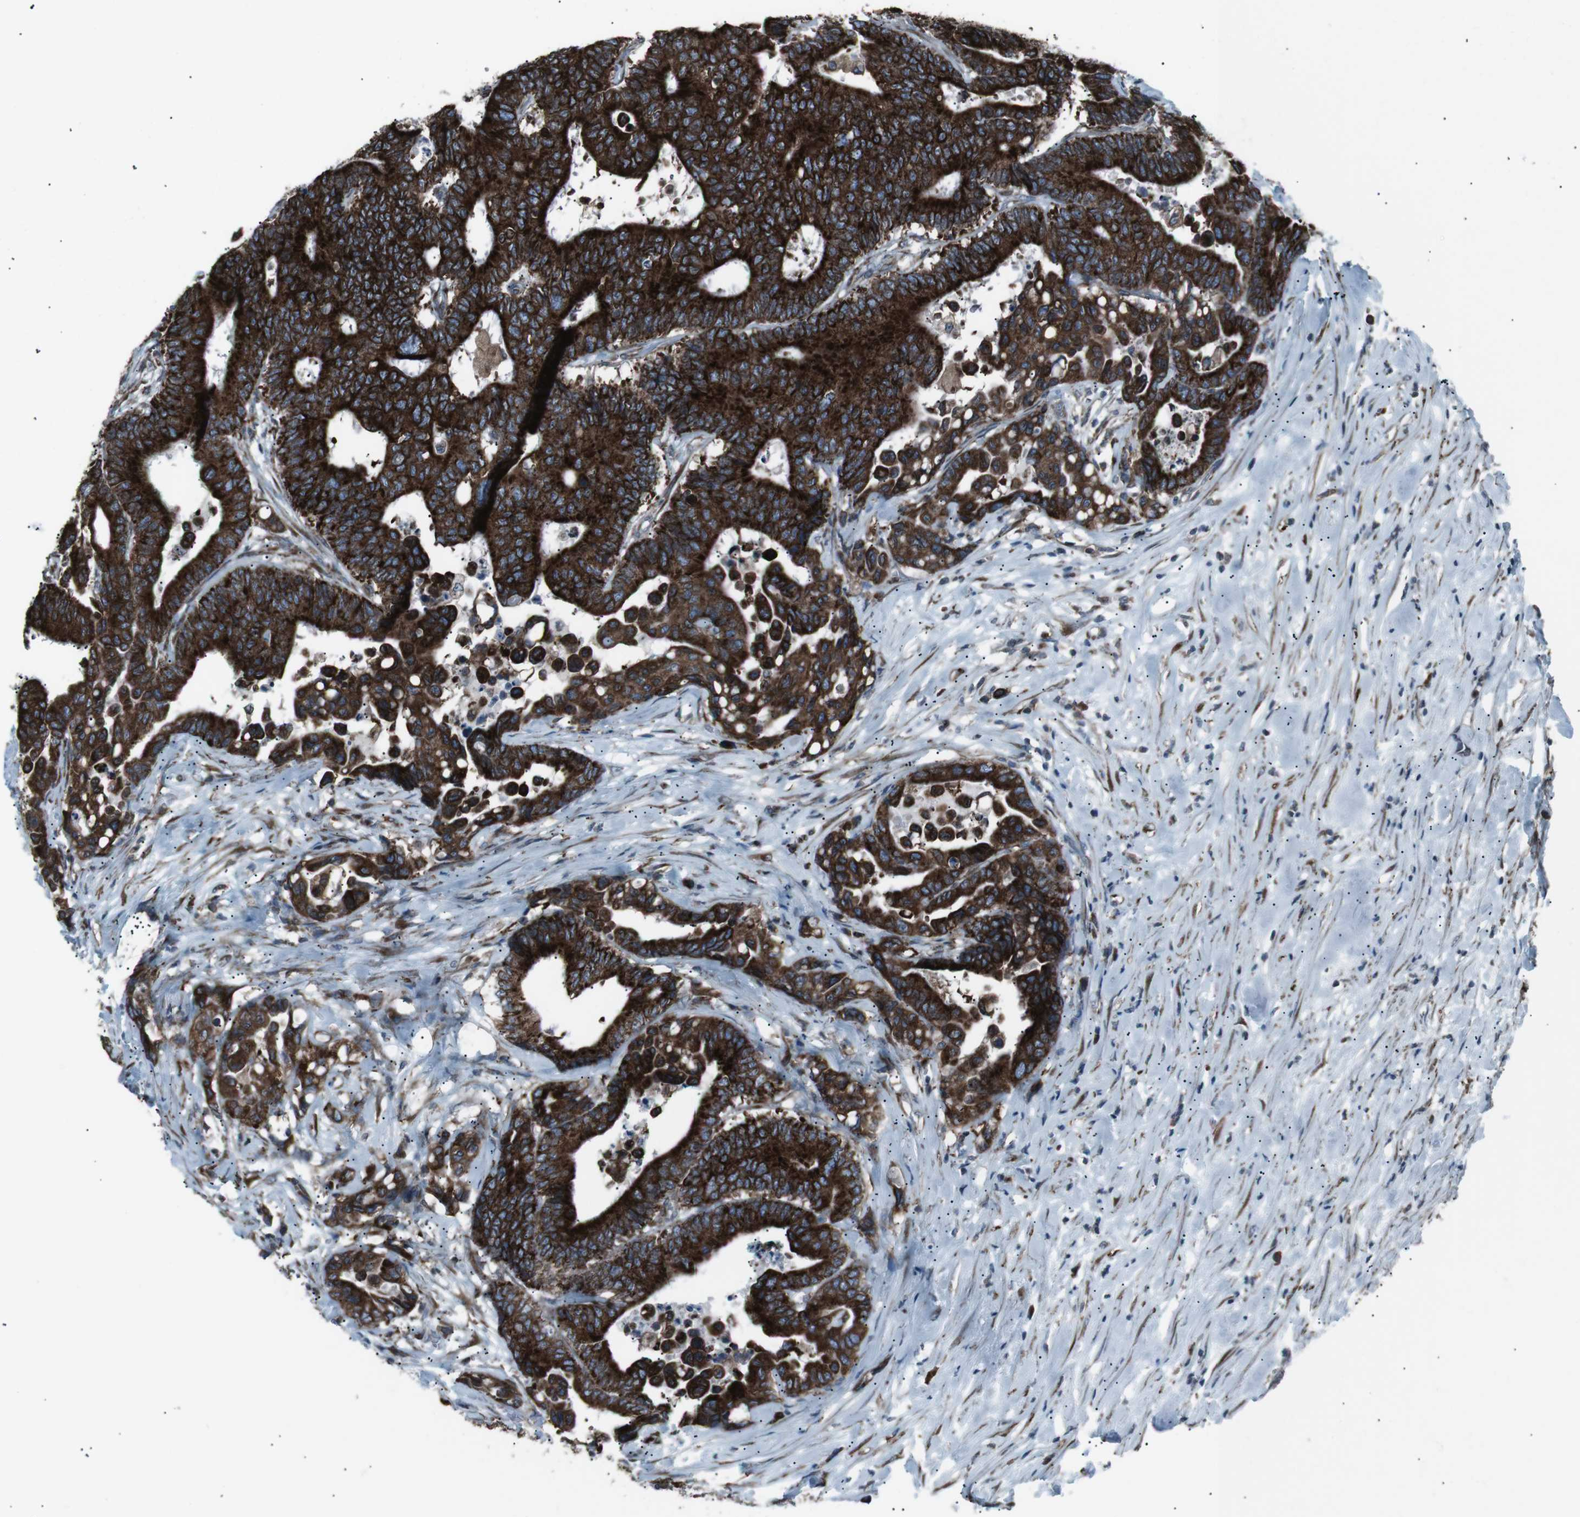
{"staining": {"intensity": "strong", "quantity": ">75%", "location": "cytoplasmic/membranous"}, "tissue": "colorectal cancer", "cell_type": "Tumor cells", "image_type": "cancer", "snomed": [{"axis": "morphology", "description": "Normal tissue, NOS"}, {"axis": "morphology", "description": "Adenocarcinoma, NOS"}, {"axis": "topography", "description": "Colon"}], "caption": "Colorectal cancer stained with a protein marker reveals strong staining in tumor cells.", "gene": "LNPK", "patient": {"sex": "male", "age": 82}}